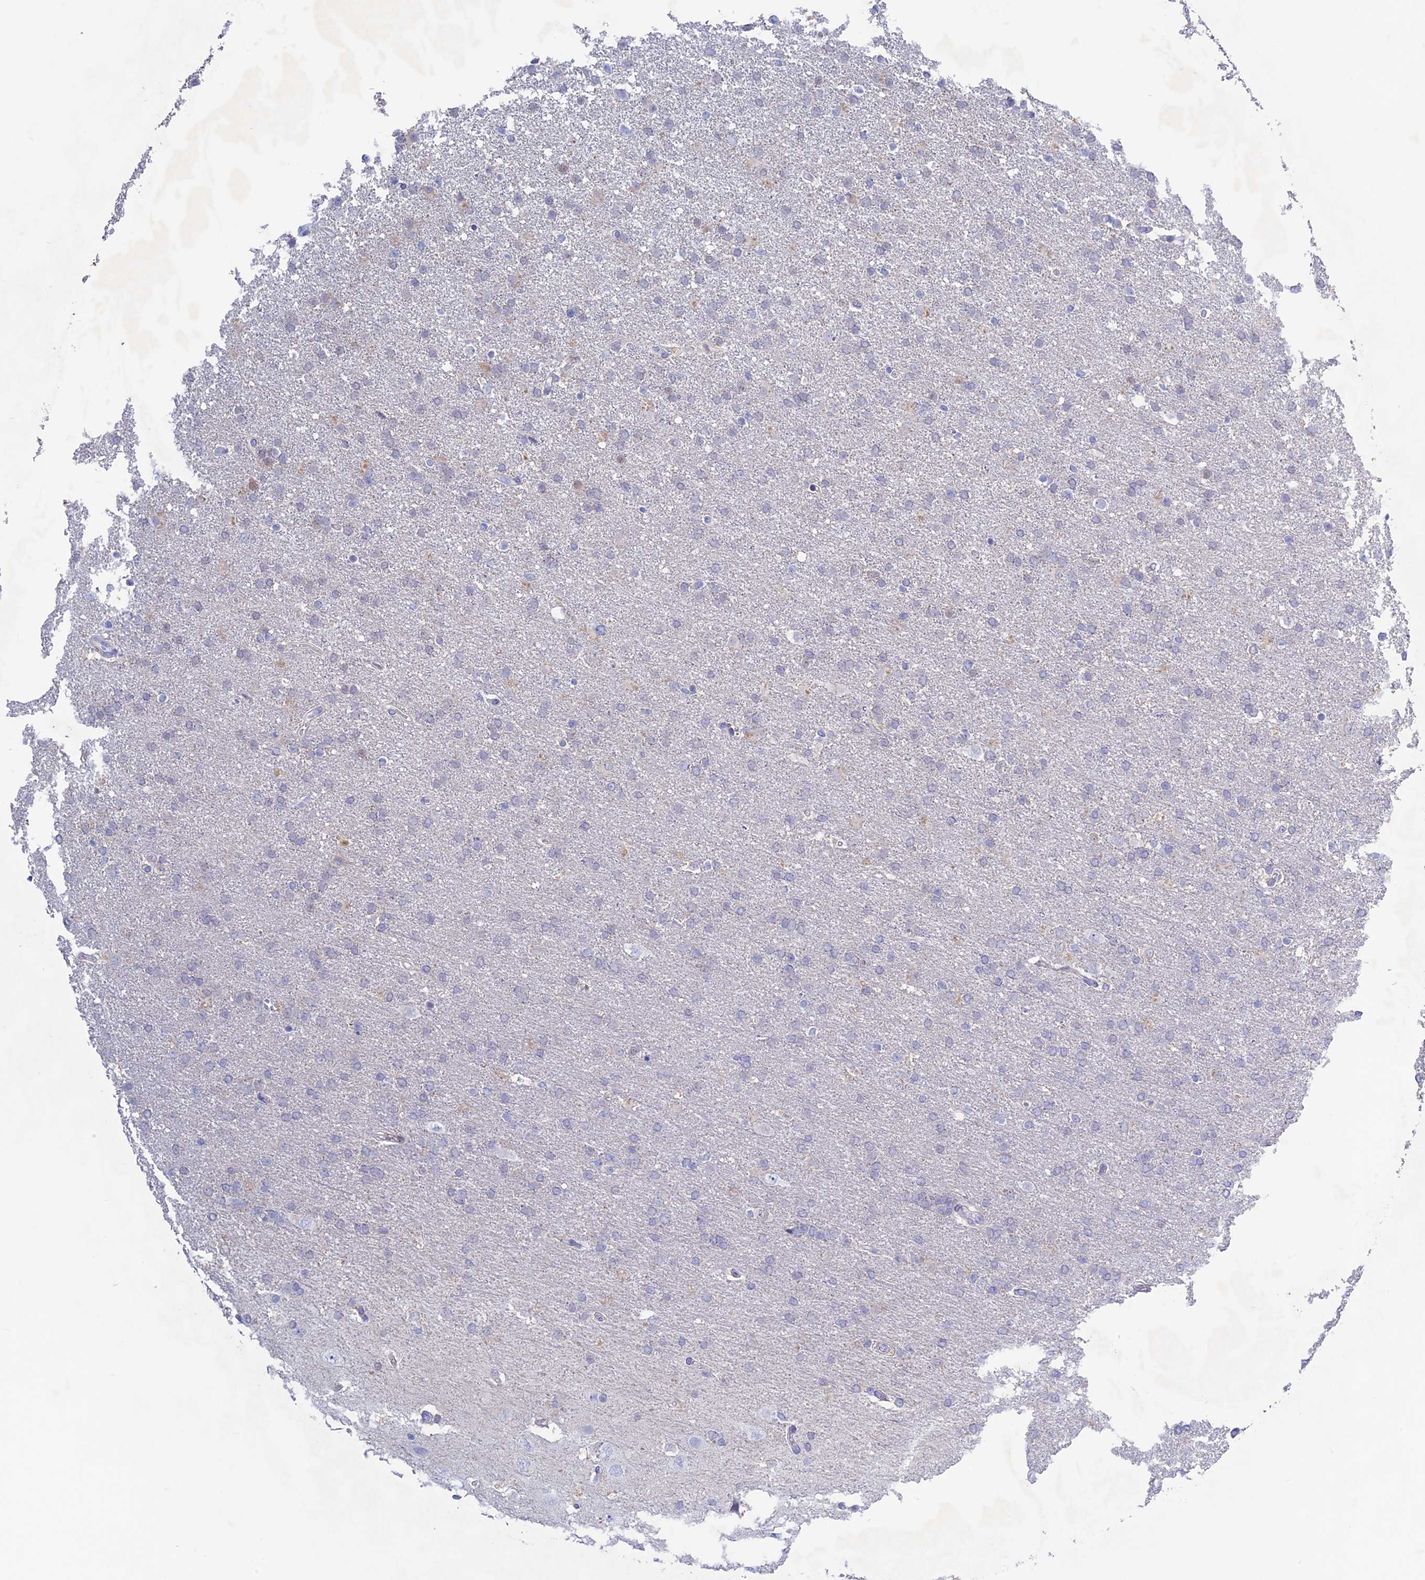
{"staining": {"intensity": "negative", "quantity": "none", "location": "none"}, "tissue": "glioma", "cell_type": "Tumor cells", "image_type": "cancer", "snomed": [{"axis": "morphology", "description": "Glioma, malignant, High grade"}, {"axis": "topography", "description": "Brain"}], "caption": "Human malignant glioma (high-grade) stained for a protein using immunohistochemistry (IHC) exhibits no expression in tumor cells.", "gene": "LHFPL2", "patient": {"sex": "male", "age": 72}}